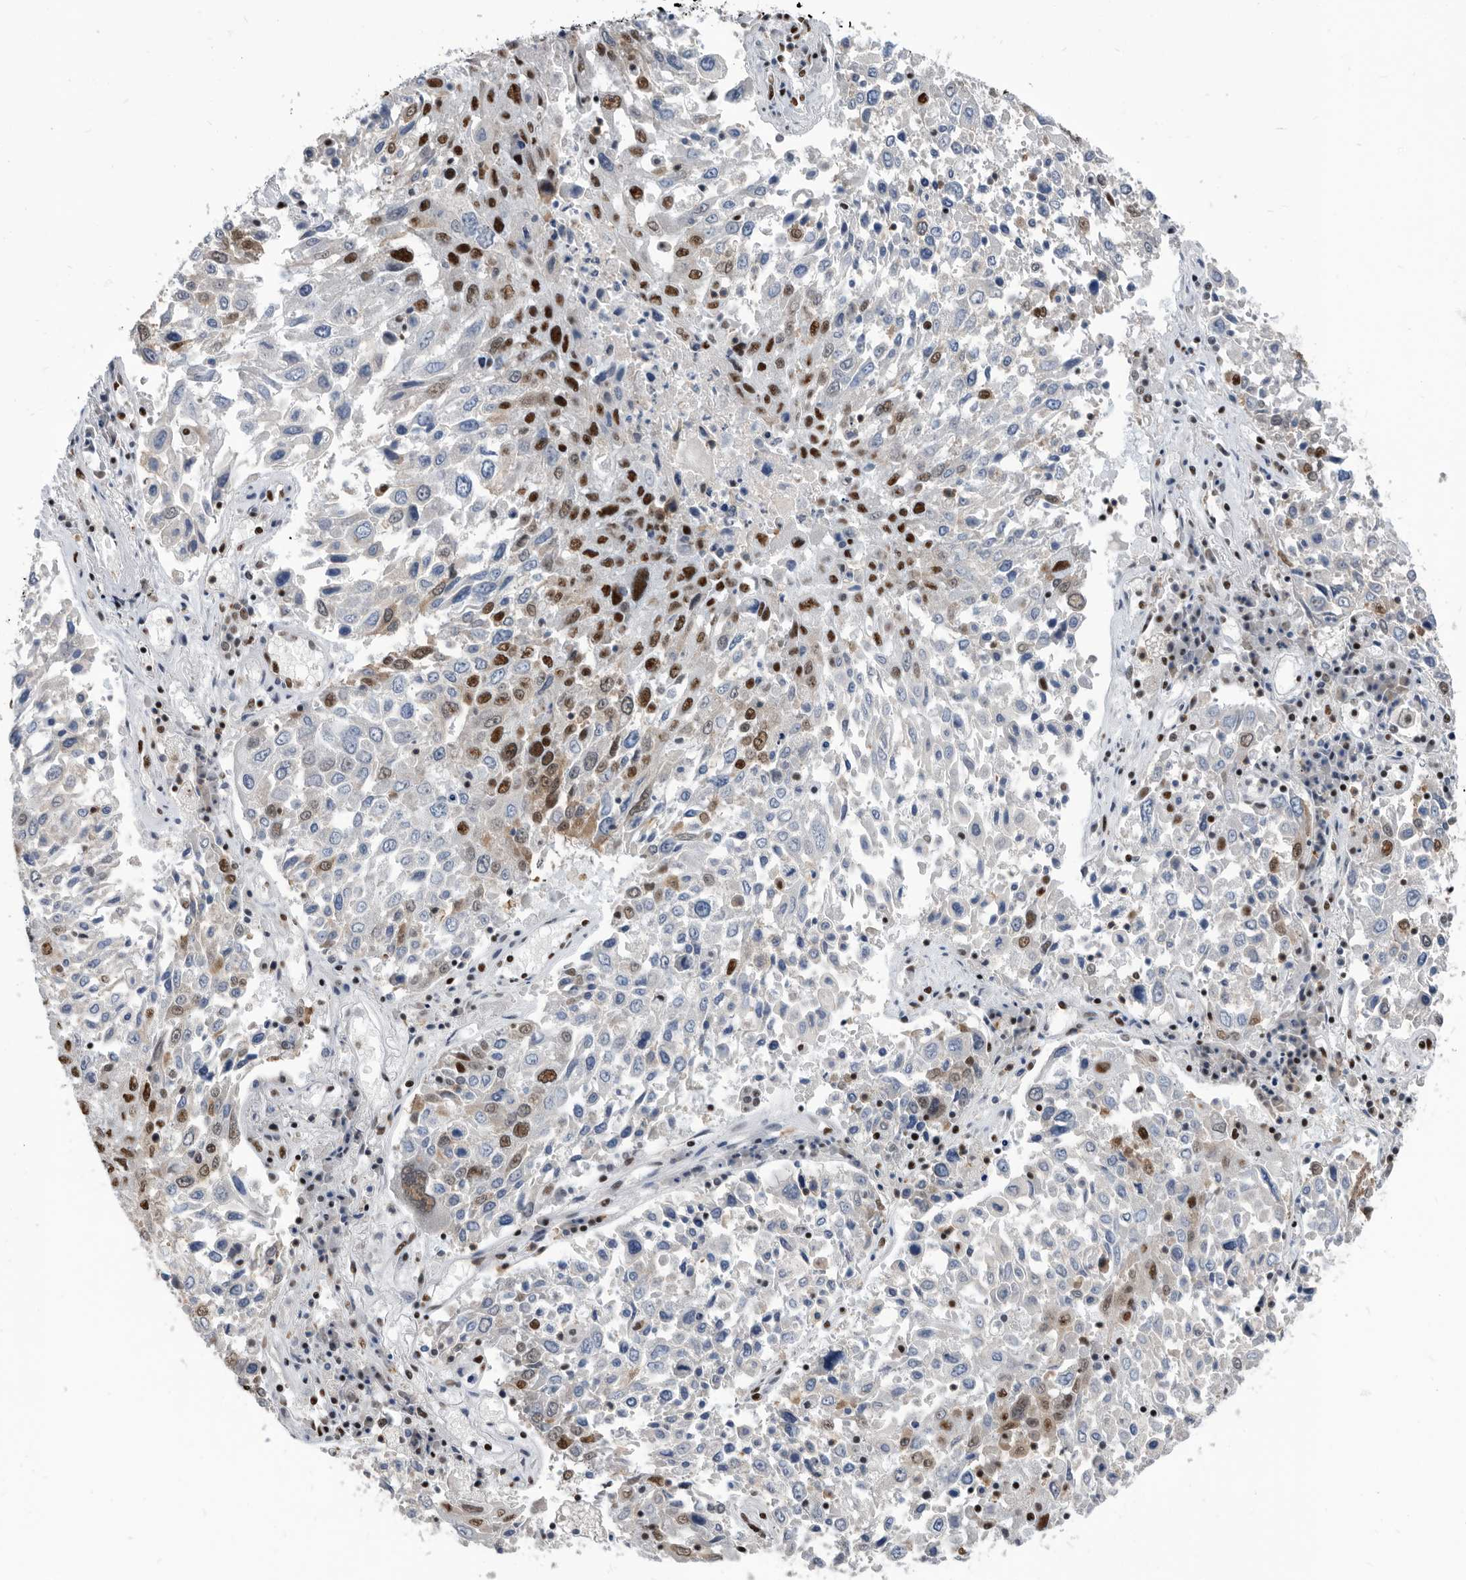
{"staining": {"intensity": "strong", "quantity": "<25%", "location": "nuclear"}, "tissue": "lung cancer", "cell_type": "Tumor cells", "image_type": "cancer", "snomed": [{"axis": "morphology", "description": "Squamous cell carcinoma, NOS"}, {"axis": "topography", "description": "Lung"}], "caption": "This histopathology image exhibits IHC staining of lung squamous cell carcinoma, with medium strong nuclear staining in about <25% of tumor cells.", "gene": "SF3A1", "patient": {"sex": "male", "age": 65}}